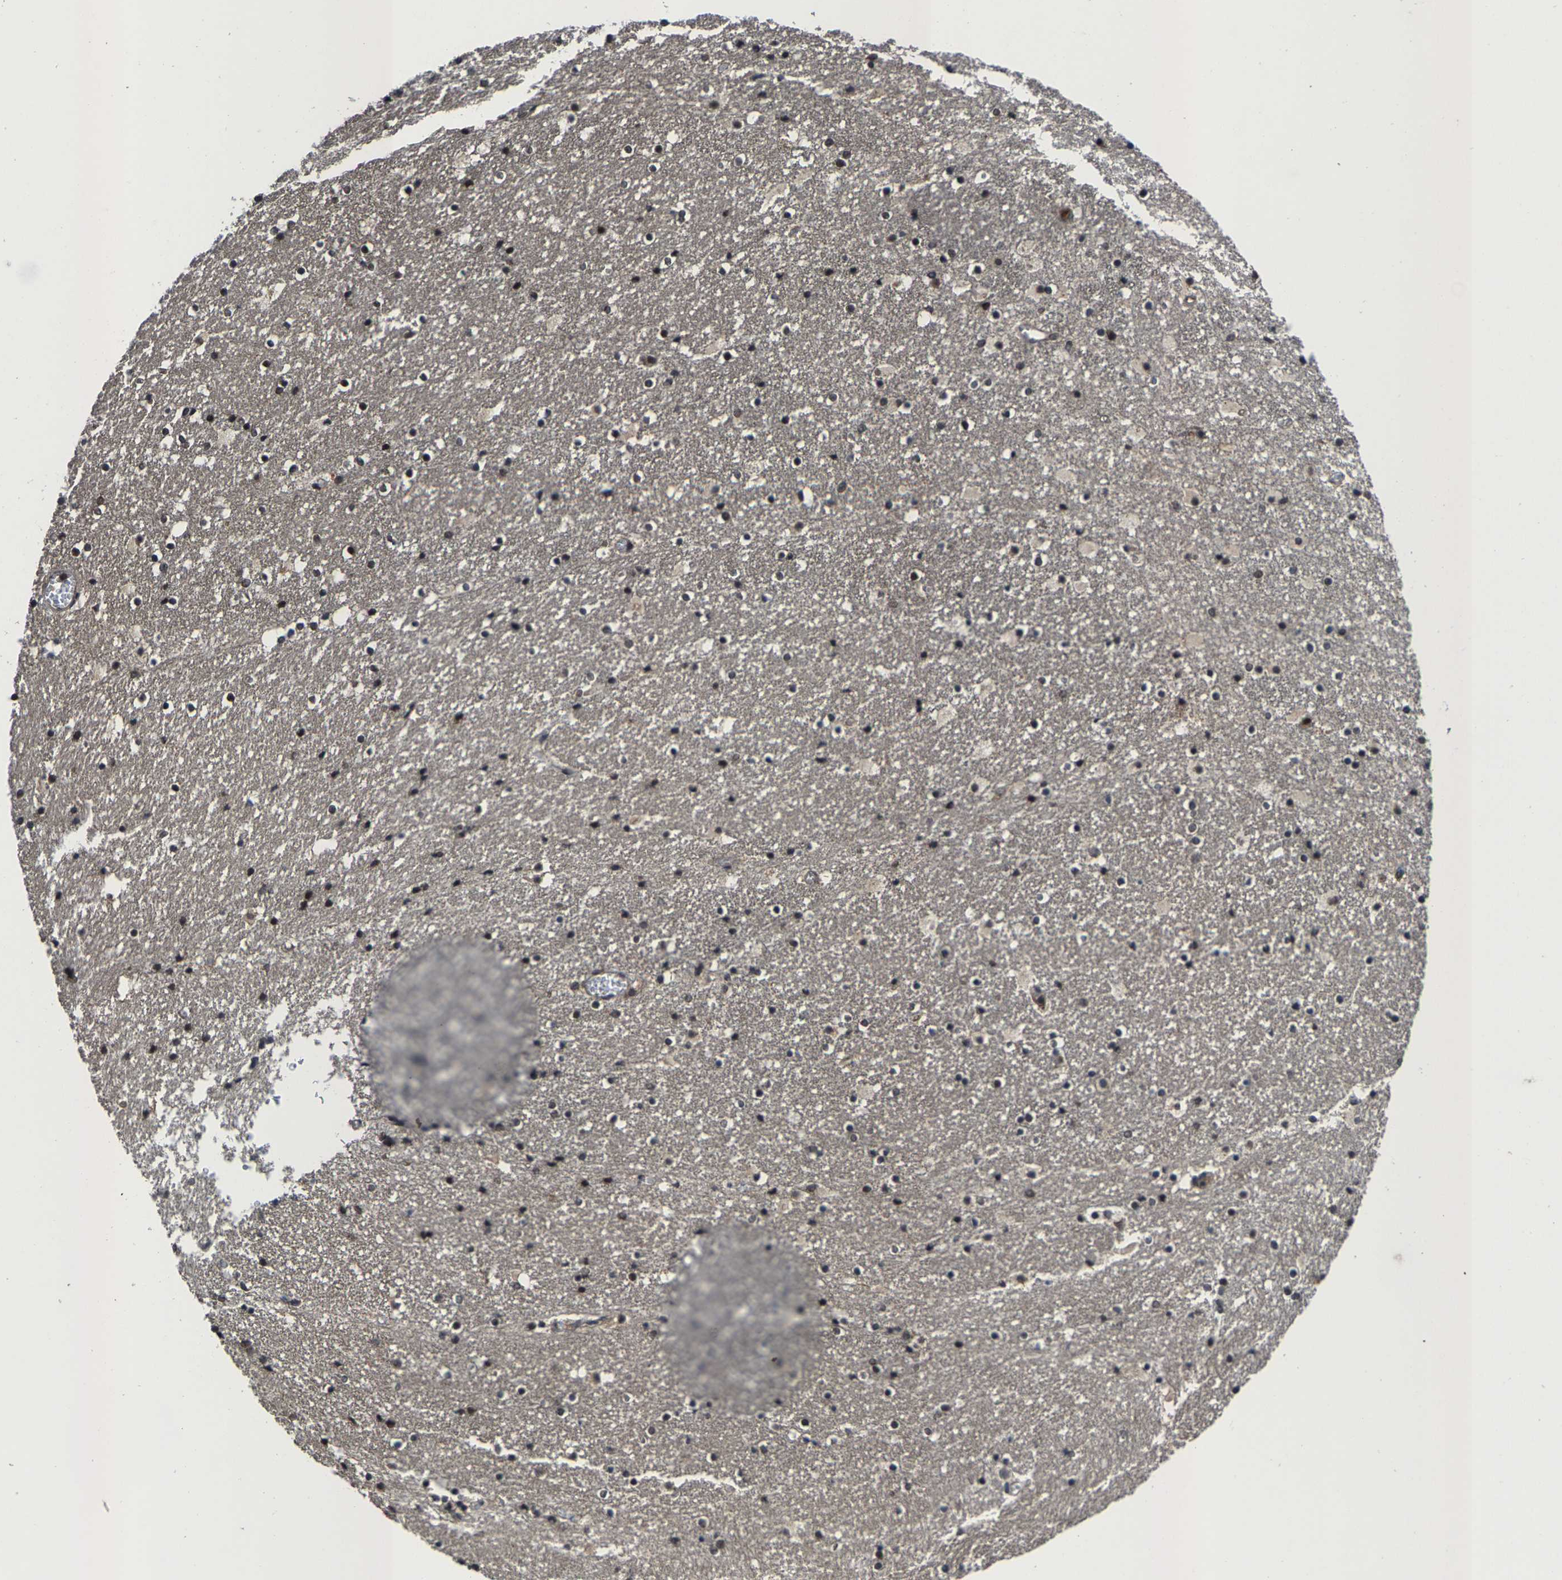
{"staining": {"intensity": "moderate", "quantity": "<25%", "location": "cytoplasmic/membranous,nuclear"}, "tissue": "caudate", "cell_type": "Glial cells", "image_type": "normal", "snomed": [{"axis": "morphology", "description": "Normal tissue, NOS"}, {"axis": "topography", "description": "Lateral ventricle wall"}], "caption": "A micrograph of caudate stained for a protein exhibits moderate cytoplasmic/membranous,nuclear brown staining in glial cells.", "gene": "HUWE1", "patient": {"sex": "male", "age": 45}}